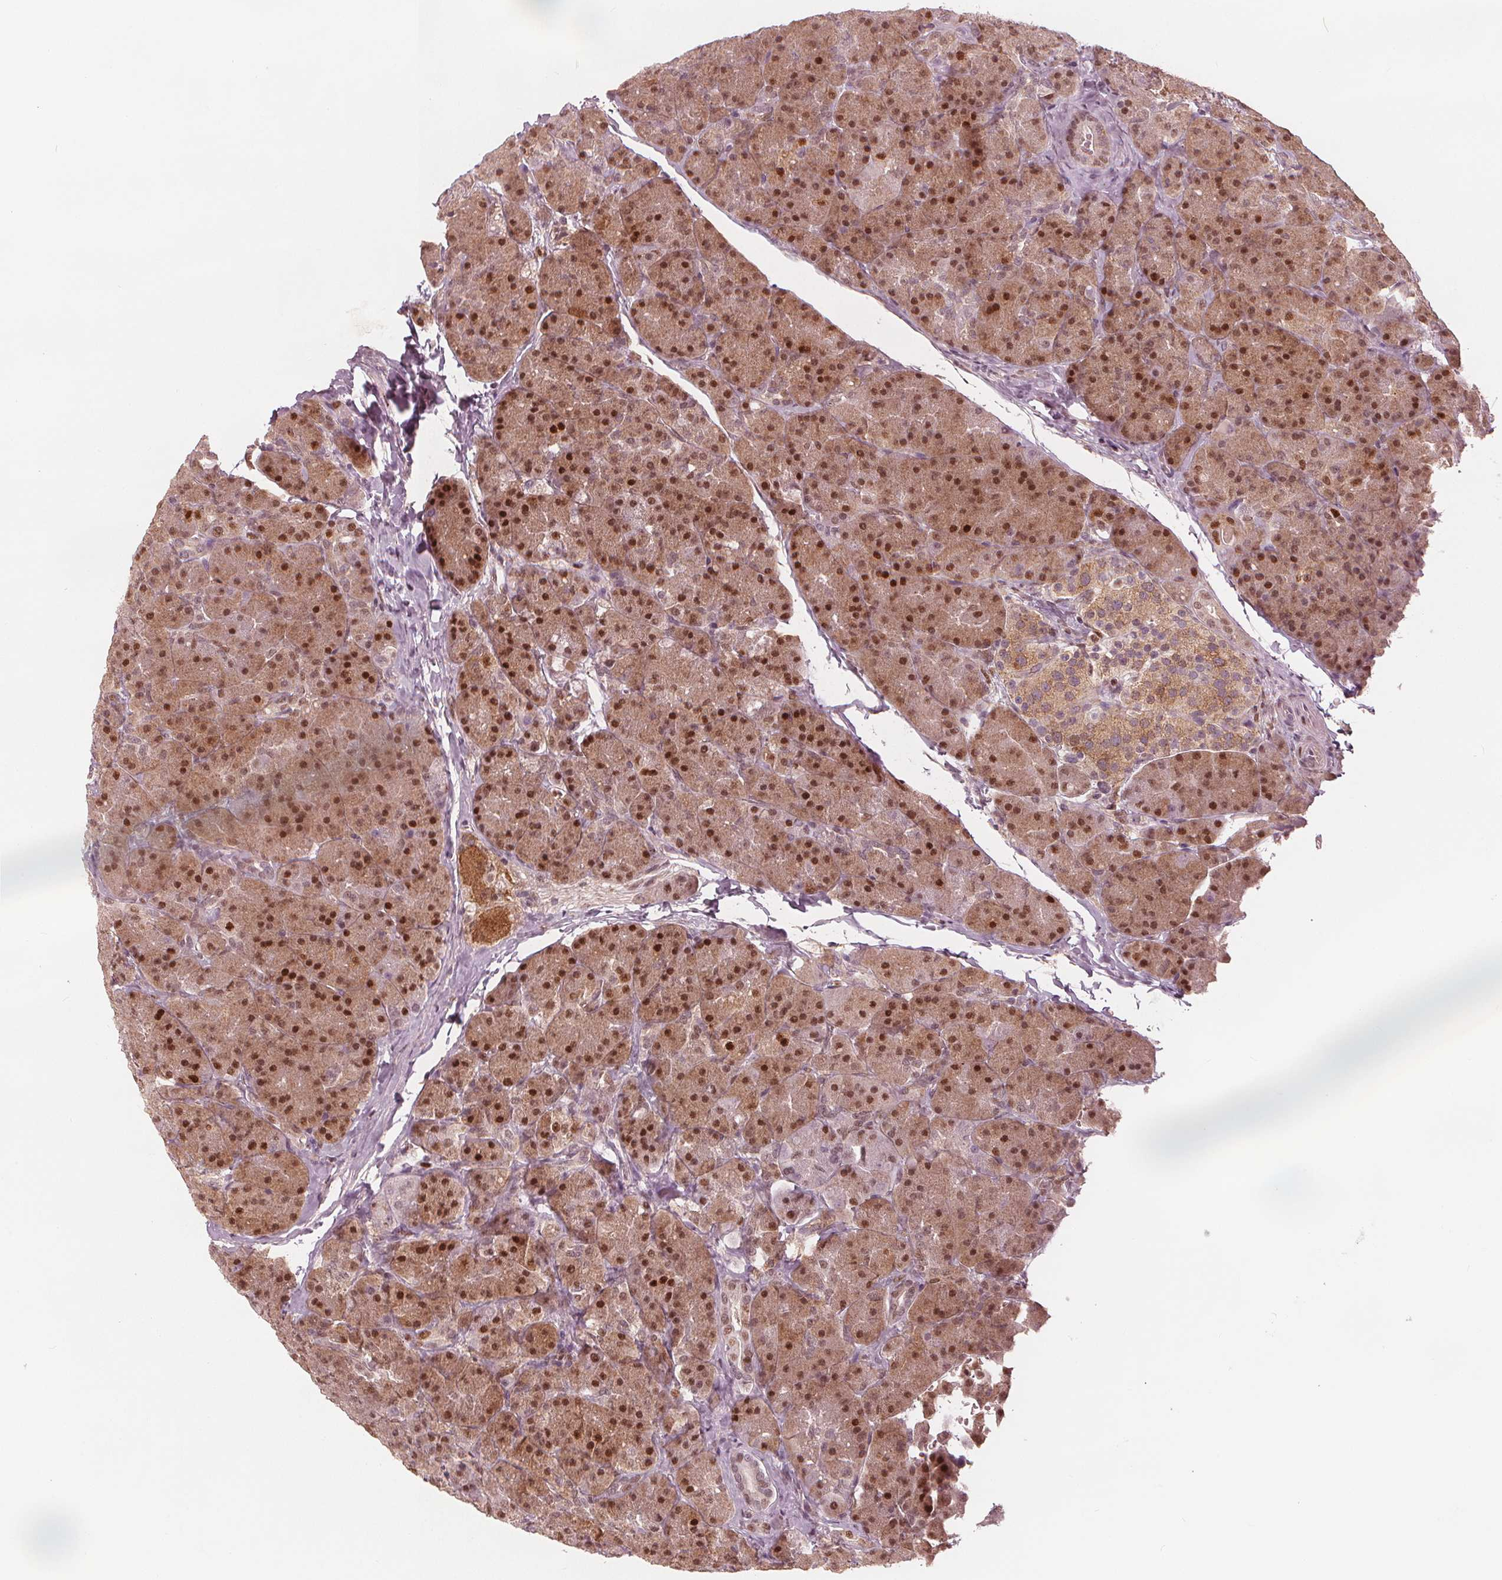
{"staining": {"intensity": "strong", "quantity": "25%-75%", "location": "cytoplasmic/membranous,nuclear"}, "tissue": "pancreas", "cell_type": "Exocrine glandular cells", "image_type": "normal", "snomed": [{"axis": "morphology", "description": "Normal tissue, NOS"}, {"axis": "topography", "description": "Pancreas"}], "caption": "Protein expression analysis of unremarkable pancreas exhibits strong cytoplasmic/membranous,nuclear expression in approximately 25%-75% of exocrine glandular cells.", "gene": "SQSTM1", "patient": {"sex": "male", "age": 57}}